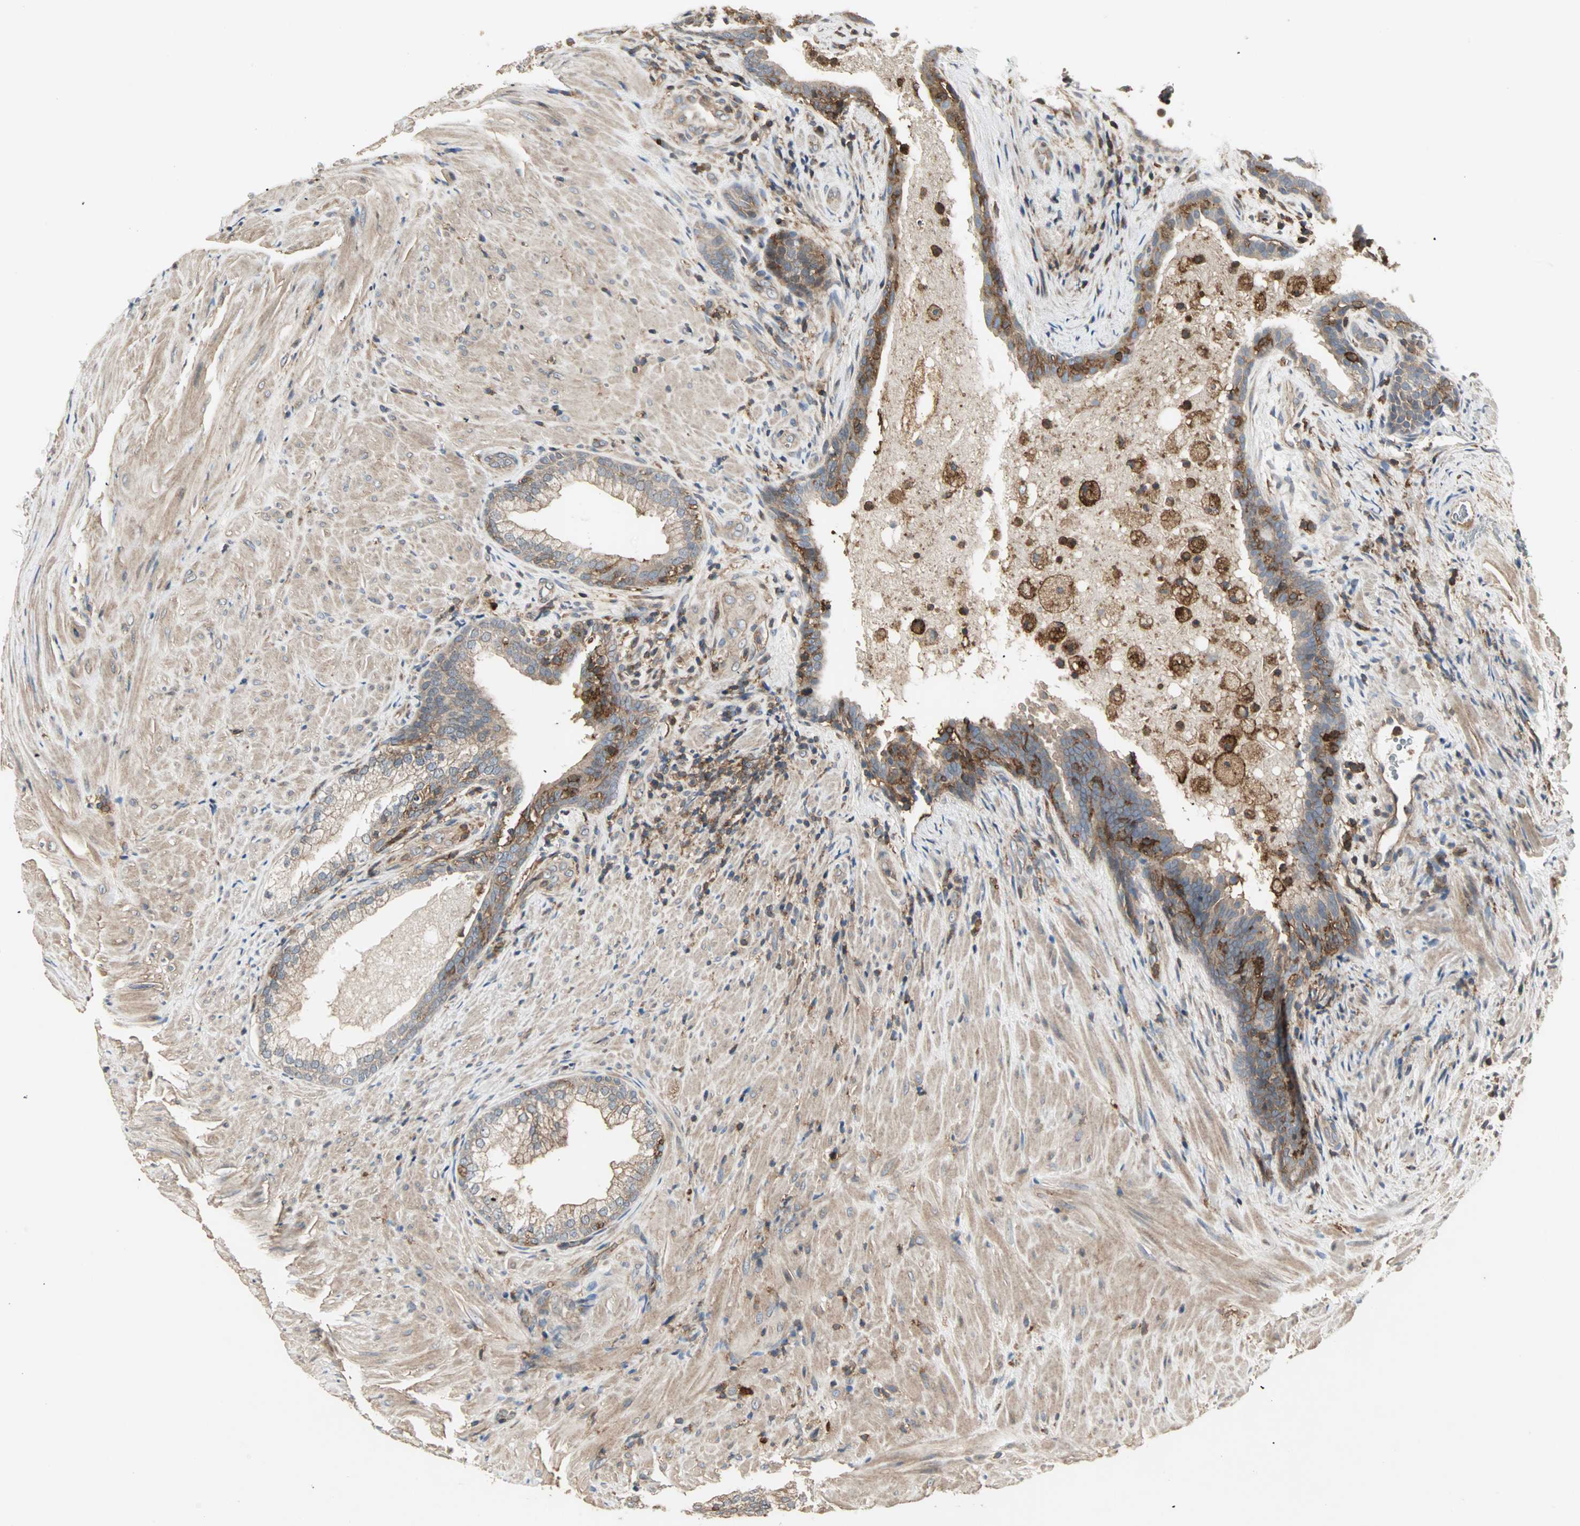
{"staining": {"intensity": "moderate", "quantity": "25%-75%", "location": "cytoplasmic/membranous"}, "tissue": "prostate", "cell_type": "Glandular cells", "image_type": "normal", "snomed": [{"axis": "morphology", "description": "Normal tissue, NOS"}, {"axis": "topography", "description": "Prostate"}], "caption": "The immunohistochemical stain shows moderate cytoplasmic/membranous staining in glandular cells of normal prostate.", "gene": "GNAI2", "patient": {"sex": "male", "age": 76}}